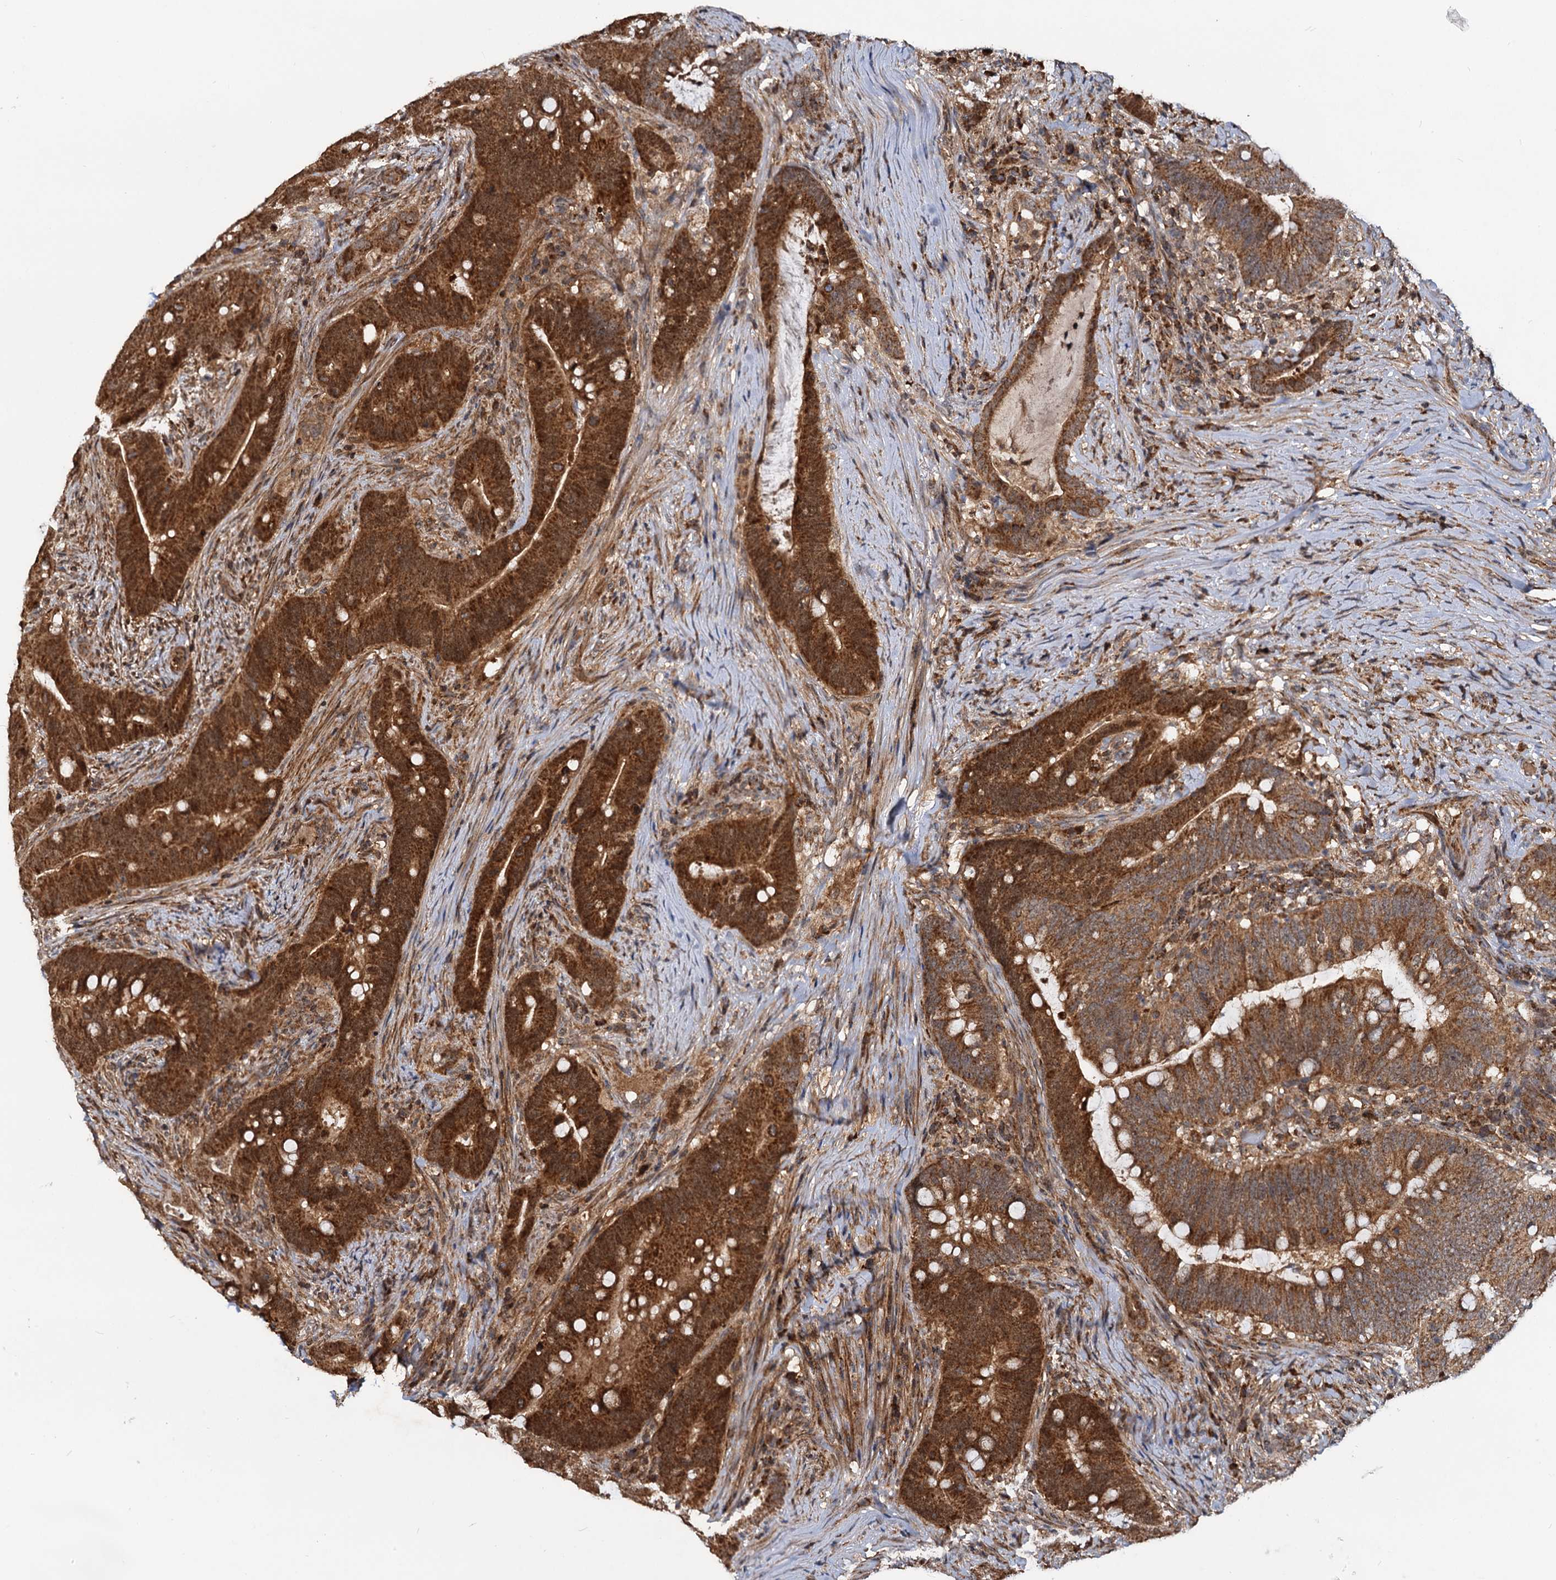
{"staining": {"intensity": "strong", "quantity": ">75%", "location": "cytoplasmic/membranous"}, "tissue": "colorectal cancer", "cell_type": "Tumor cells", "image_type": "cancer", "snomed": [{"axis": "morphology", "description": "Adenocarcinoma, NOS"}, {"axis": "topography", "description": "Colon"}], "caption": "Human adenocarcinoma (colorectal) stained for a protein (brown) shows strong cytoplasmic/membranous positive expression in about >75% of tumor cells.", "gene": "CEP76", "patient": {"sex": "female", "age": 66}}